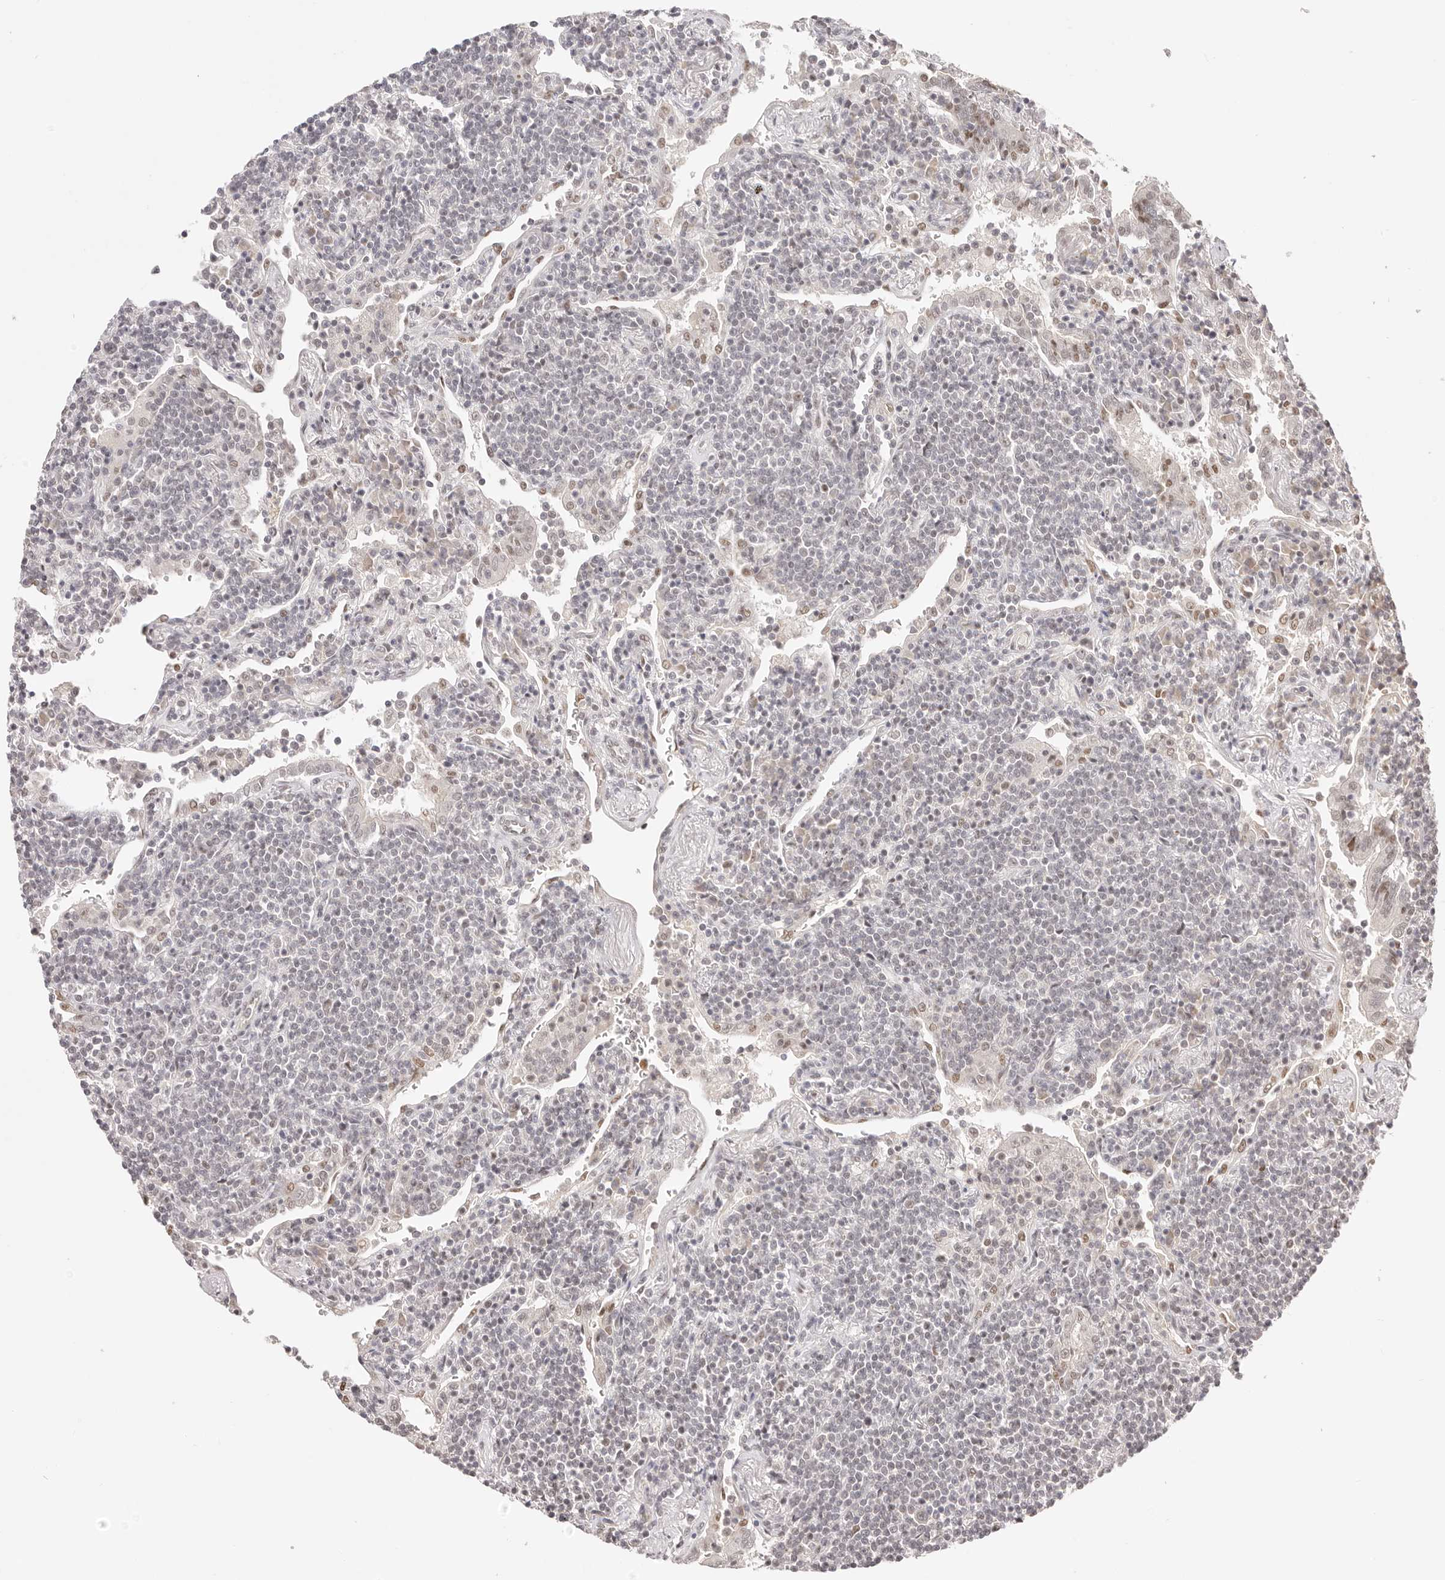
{"staining": {"intensity": "negative", "quantity": "none", "location": "none"}, "tissue": "lymphoma", "cell_type": "Tumor cells", "image_type": "cancer", "snomed": [{"axis": "morphology", "description": "Malignant lymphoma, non-Hodgkin's type, Low grade"}, {"axis": "topography", "description": "Lung"}], "caption": "An image of human lymphoma is negative for staining in tumor cells. Brightfield microscopy of immunohistochemistry stained with DAB (3,3'-diaminobenzidine) (brown) and hematoxylin (blue), captured at high magnification.", "gene": "RFC3", "patient": {"sex": "female", "age": 71}}